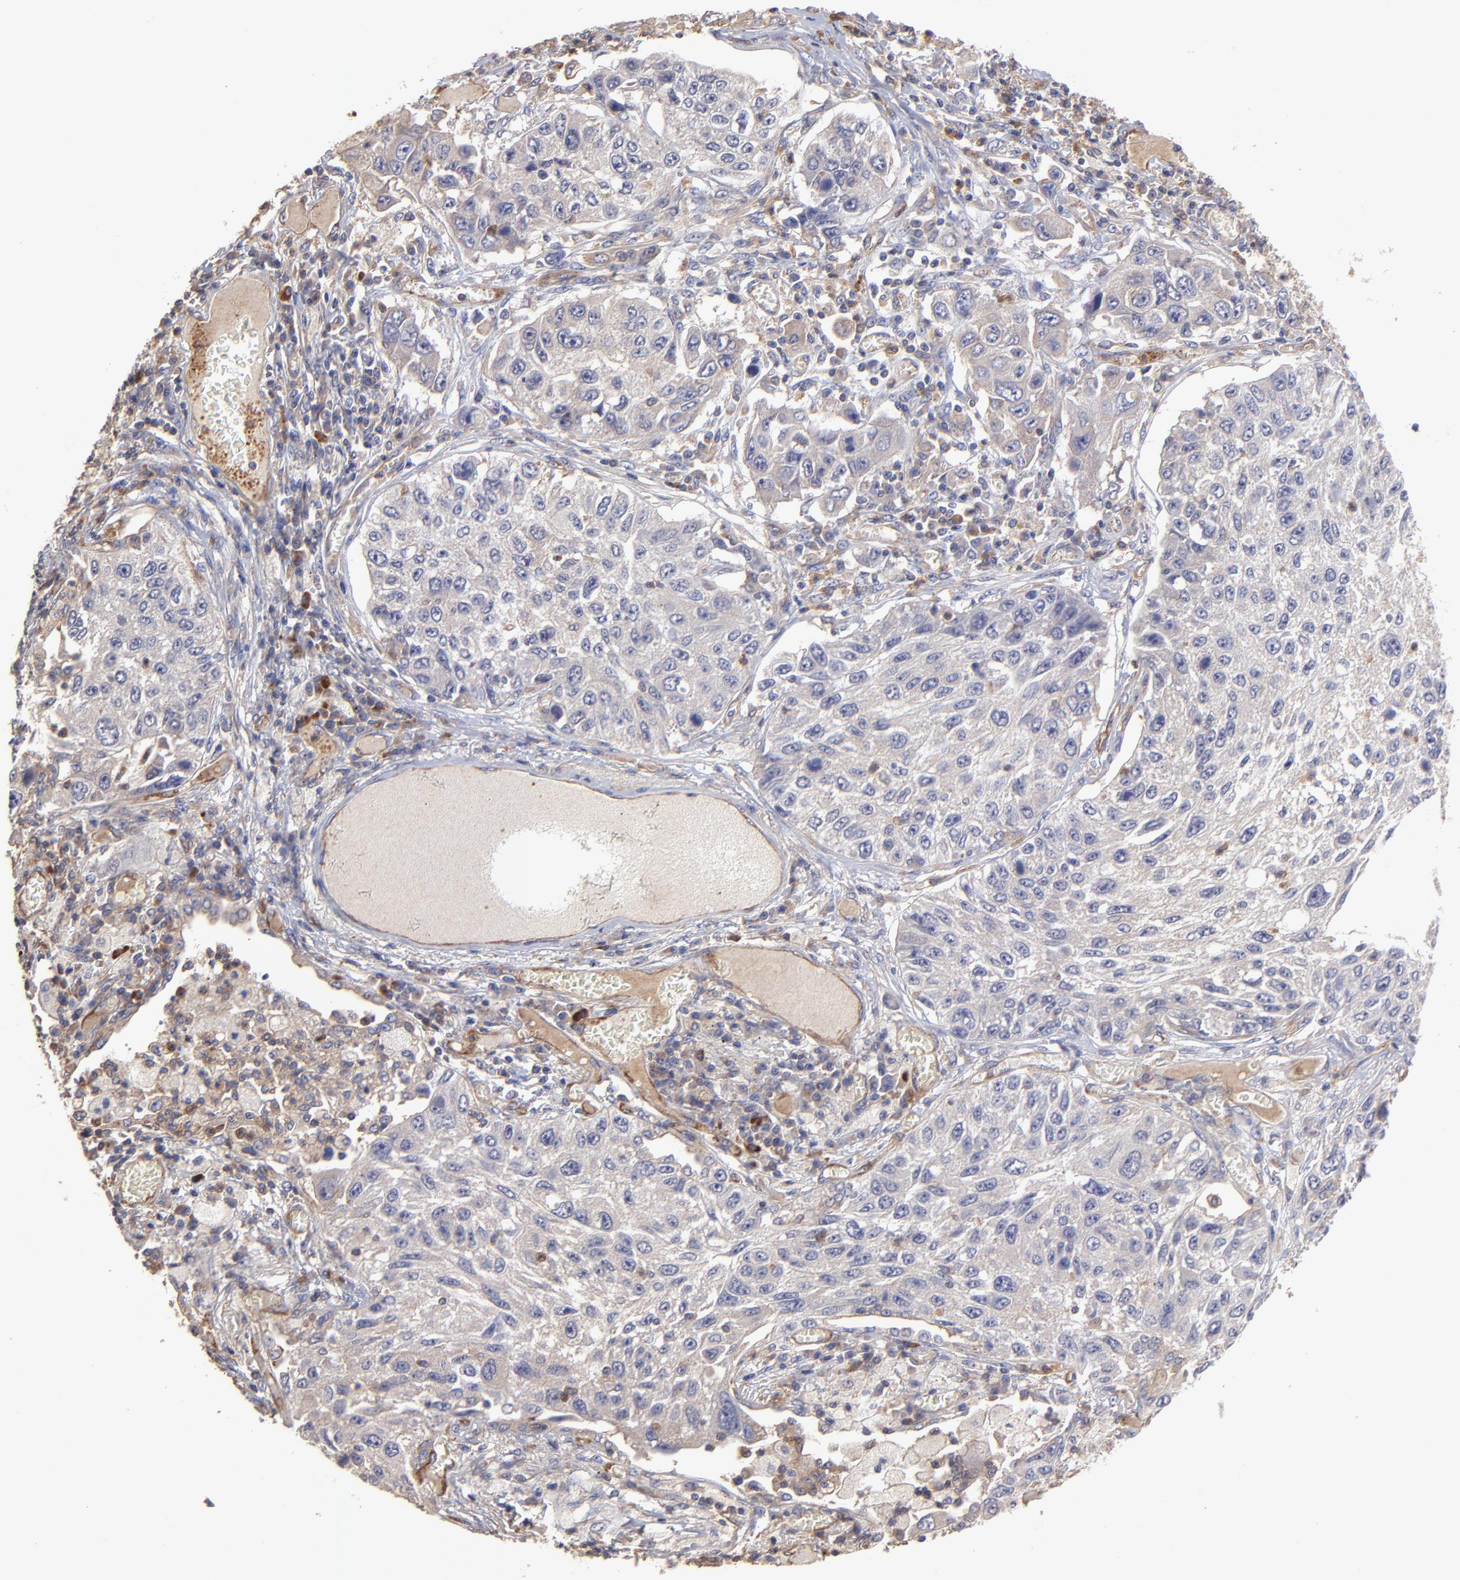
{"staining": {"intensity": "negative", "quantity": "none", "location": "none"}, "tissue": "lung cancer", "cell_type": "Tumor cells", "image_type": "cancer", "snomed": [{"axis": "morphology", "description": "Squamous cell carcinoma, NOS"}, {"axis": "topography", "description": "Lung"}], "caption": "High power microscopy micrograph of an IHC micrograph of lung cancer (squamous cell carcinoma), revealing no significant expression in tumor cells.", "gene": "ASB7", "patient": {"sex": "male", "age": 71}}